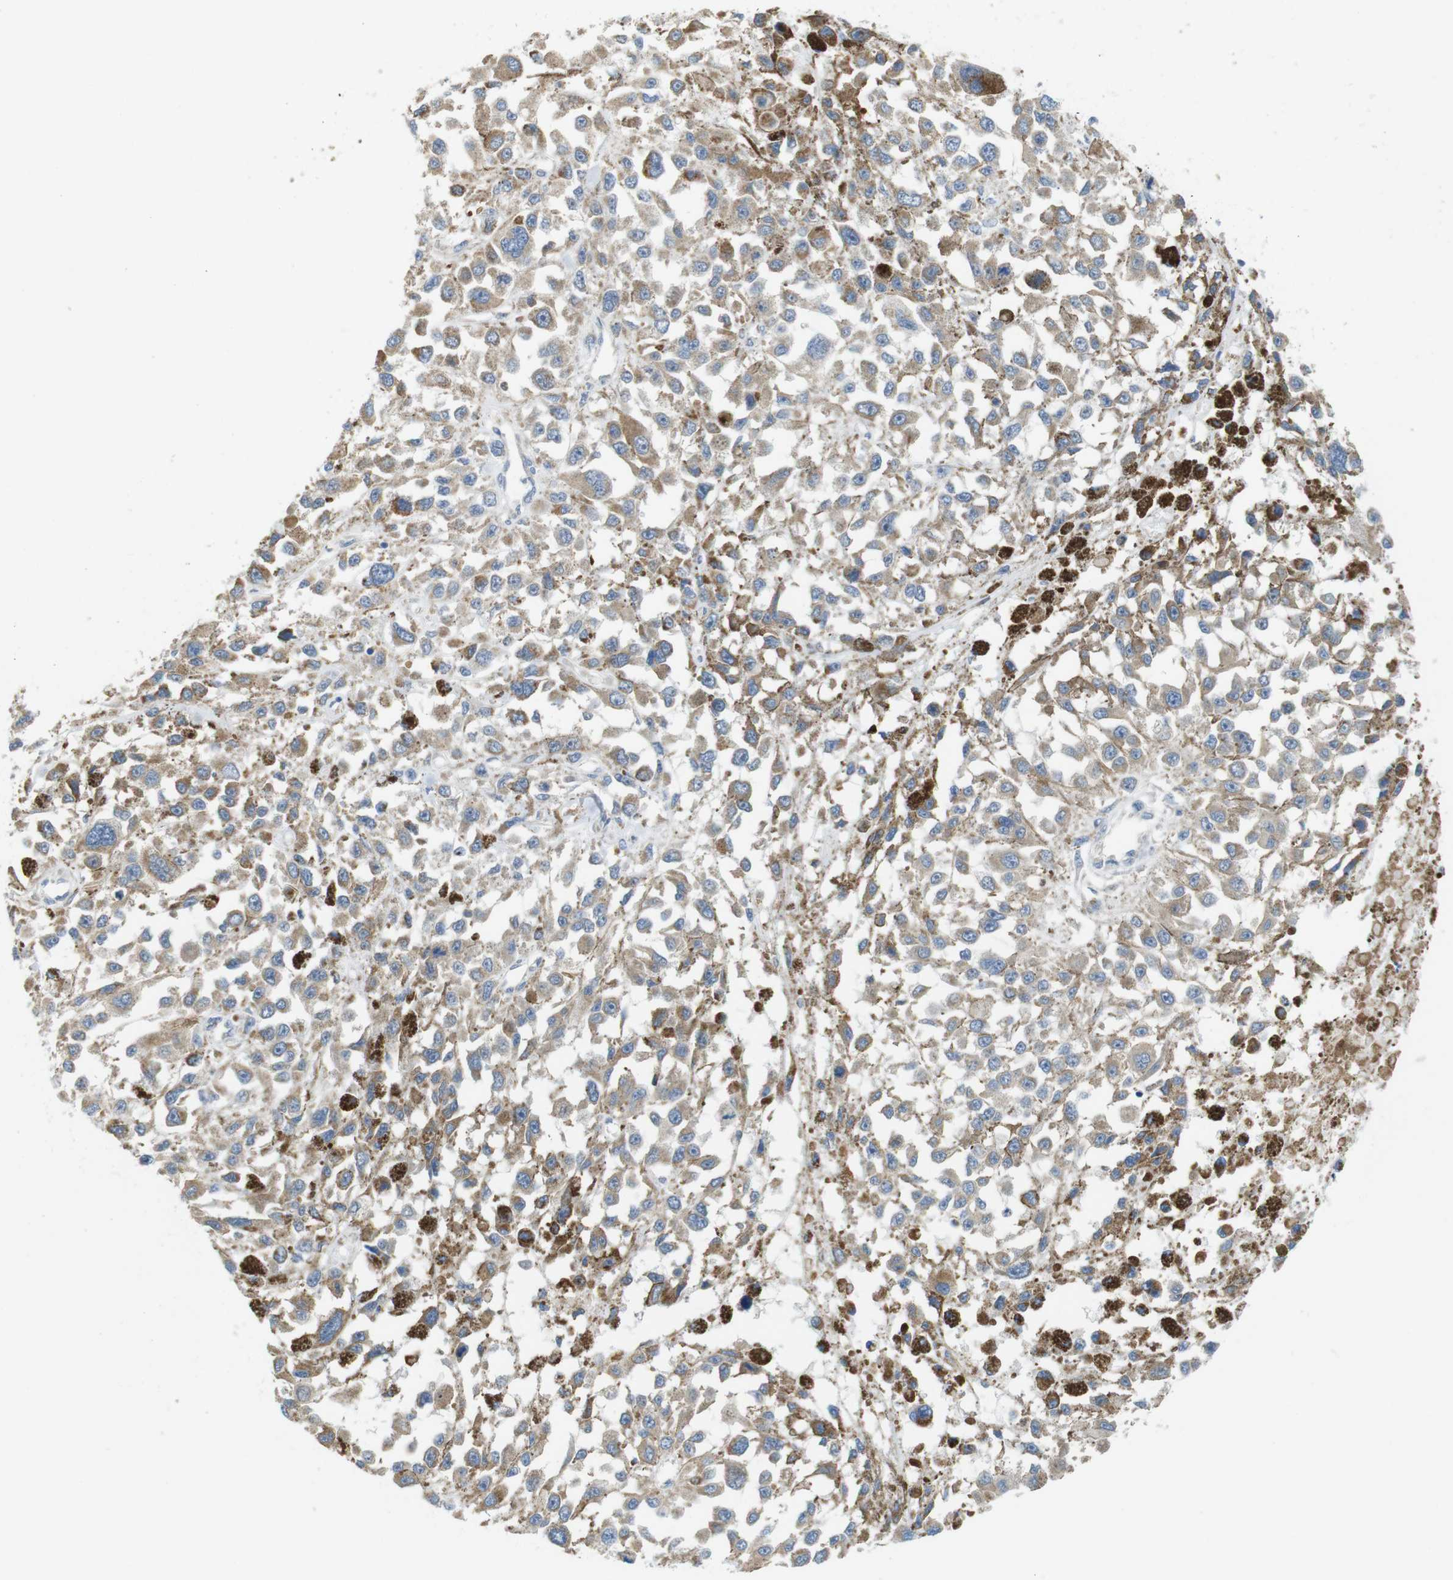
{"staining": {"intensity": "weak", "quantity": ">75%", "location": "cytoplasmic/membranous"}, "tissue": "melanoma", "cell_type": "Tumor cells", "image_type": "cancer", "snomed": [{"axis": "morphology", "description": "Malignant melanoma, Metastatic site"}, {"axis": "topography", "description": "Lymph node"}], "caption": "The histopathology image demonstrates immunohistochemical staining of melanoma. There is weak cytoplasmic/membranous staining is identified in approximately >75% of tumor cells.", "gene": "MARCHF1", "patient": {"sex": "male", "age": 59}}